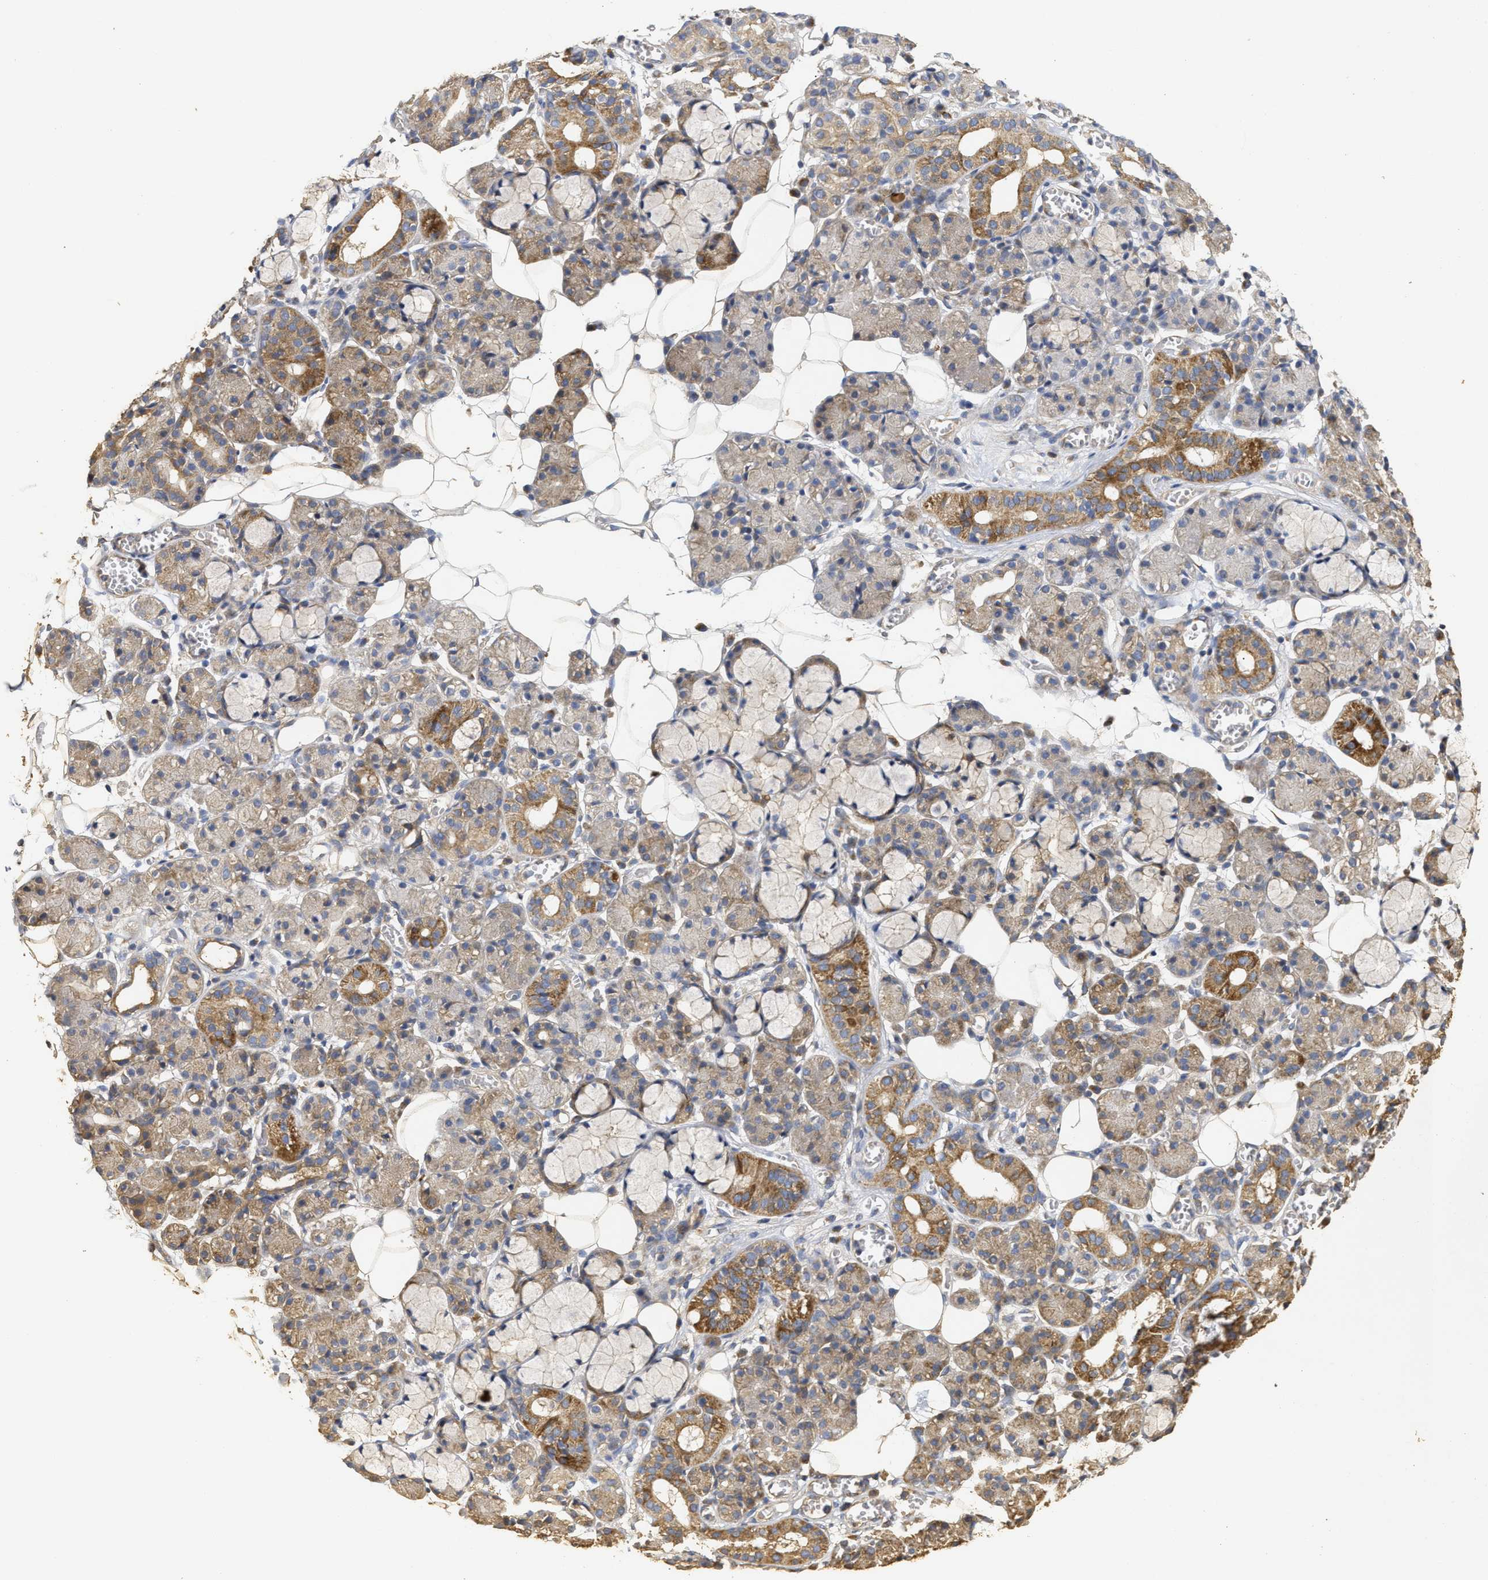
{"staining": {"intensity": "moderate", "quantity": "25%-75%", "location": "cytoplasmic/membranous"}, "tissue": "salivary gland", "cell_type": "Glandular cells", "image_type": "normal", "snomed": [{"axis": "morphology", "description": "Normal tissue, NOS"}, {"axis": "topography", "description": "Salivary gland"}], "caption": "This is a photomicrograph of immunohistochemistry staining of normal salivary gland, which shows moderate expression in the cytoplasmic/membranous of glandular cells.", "gene": "NAV1", "patient": {"sex": "male", "age": 63}}